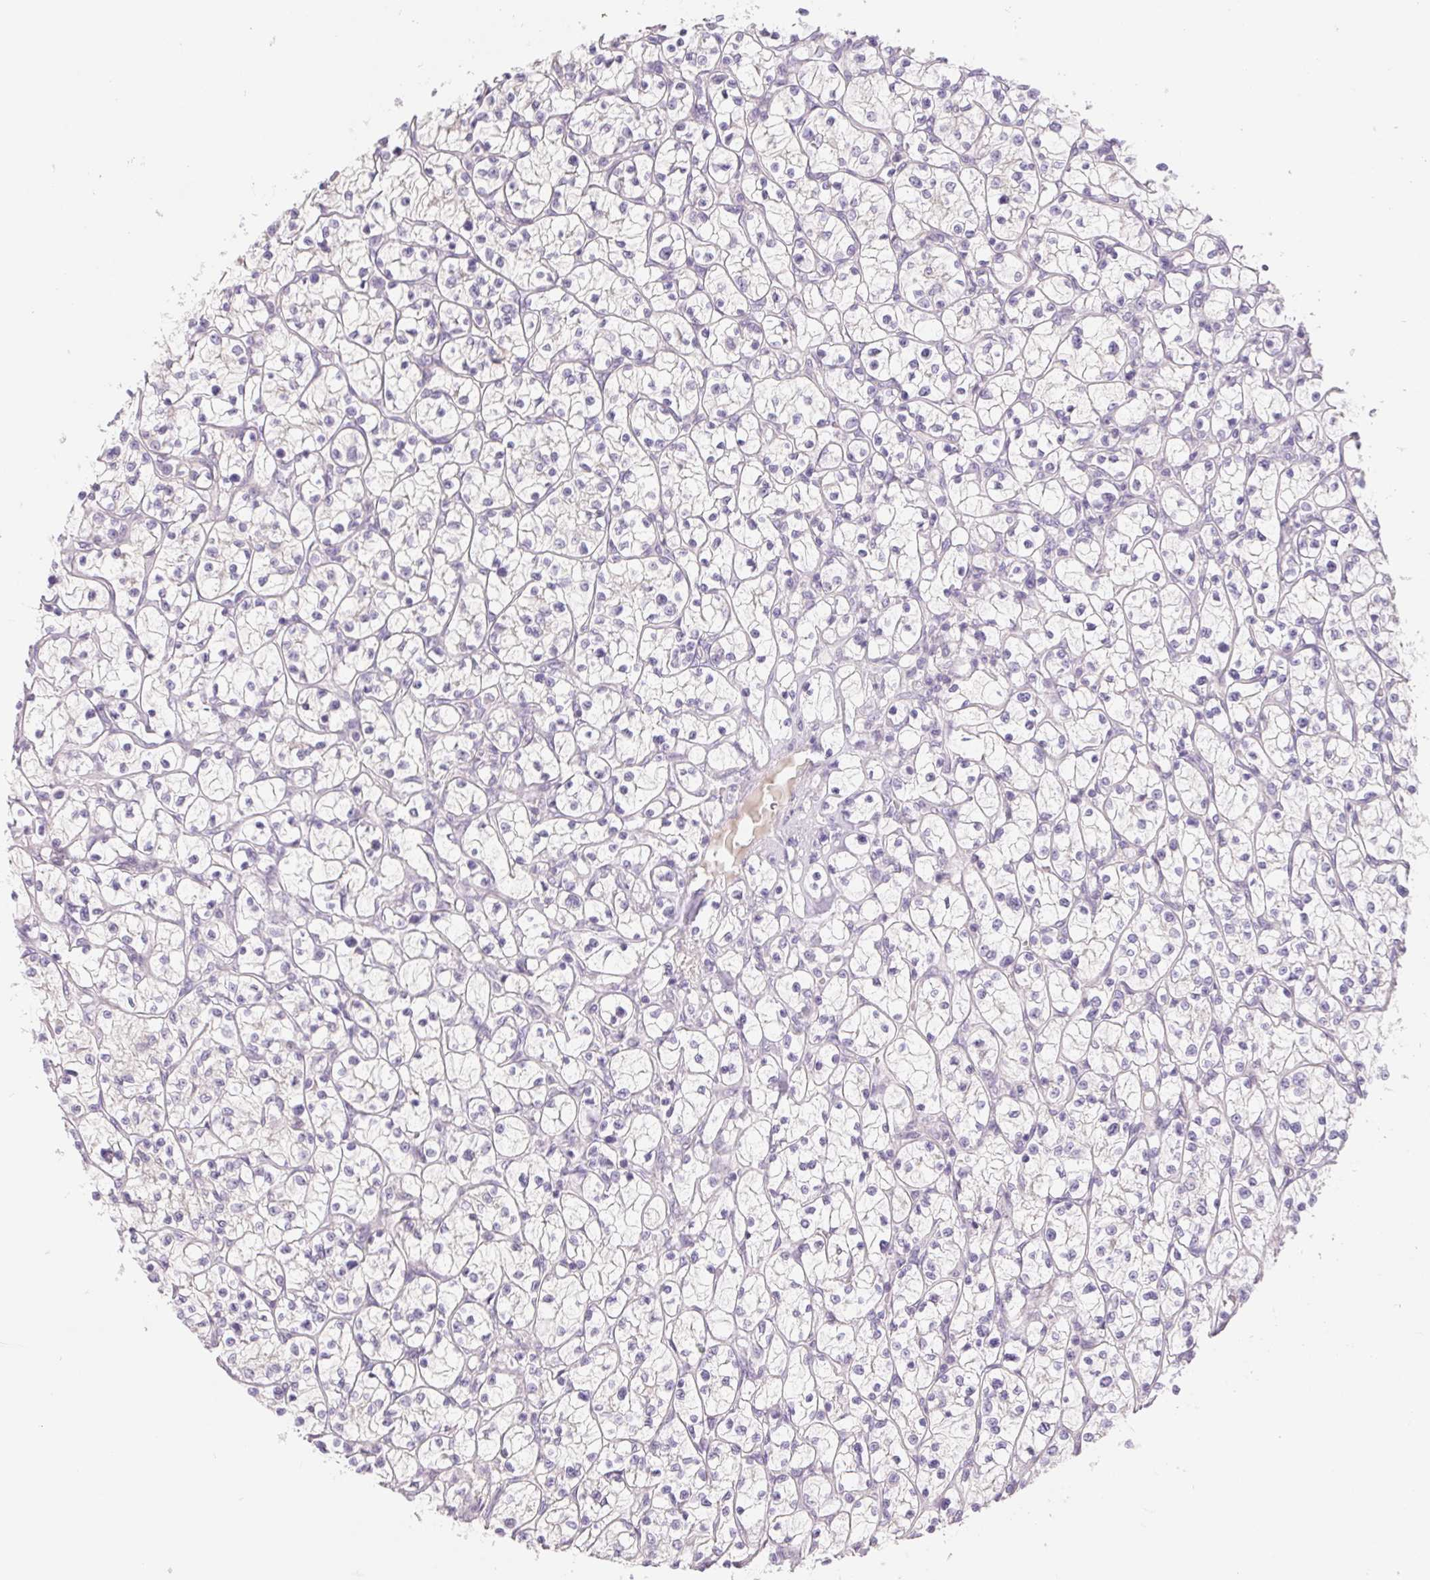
{"staining": {"intensity": "negative", "quantity": "none", "location": "none"}, "tissue": "renal cancer", "cell_type": "Tumor cells", "image_type": "cancer", "snomed": [{"axis": "morphology", "description": "Adenocarcinoma, NOS"}, {"axis": "topography", "description": "Kidney"}], "caption": "DAB (3,3'-diaminobenzidine) immunohistochemical staining of renal cancer shows no significant positivity in tumor cells.", "gene": "CTNND2", "patient": {"sex": "female", "age": 64}}